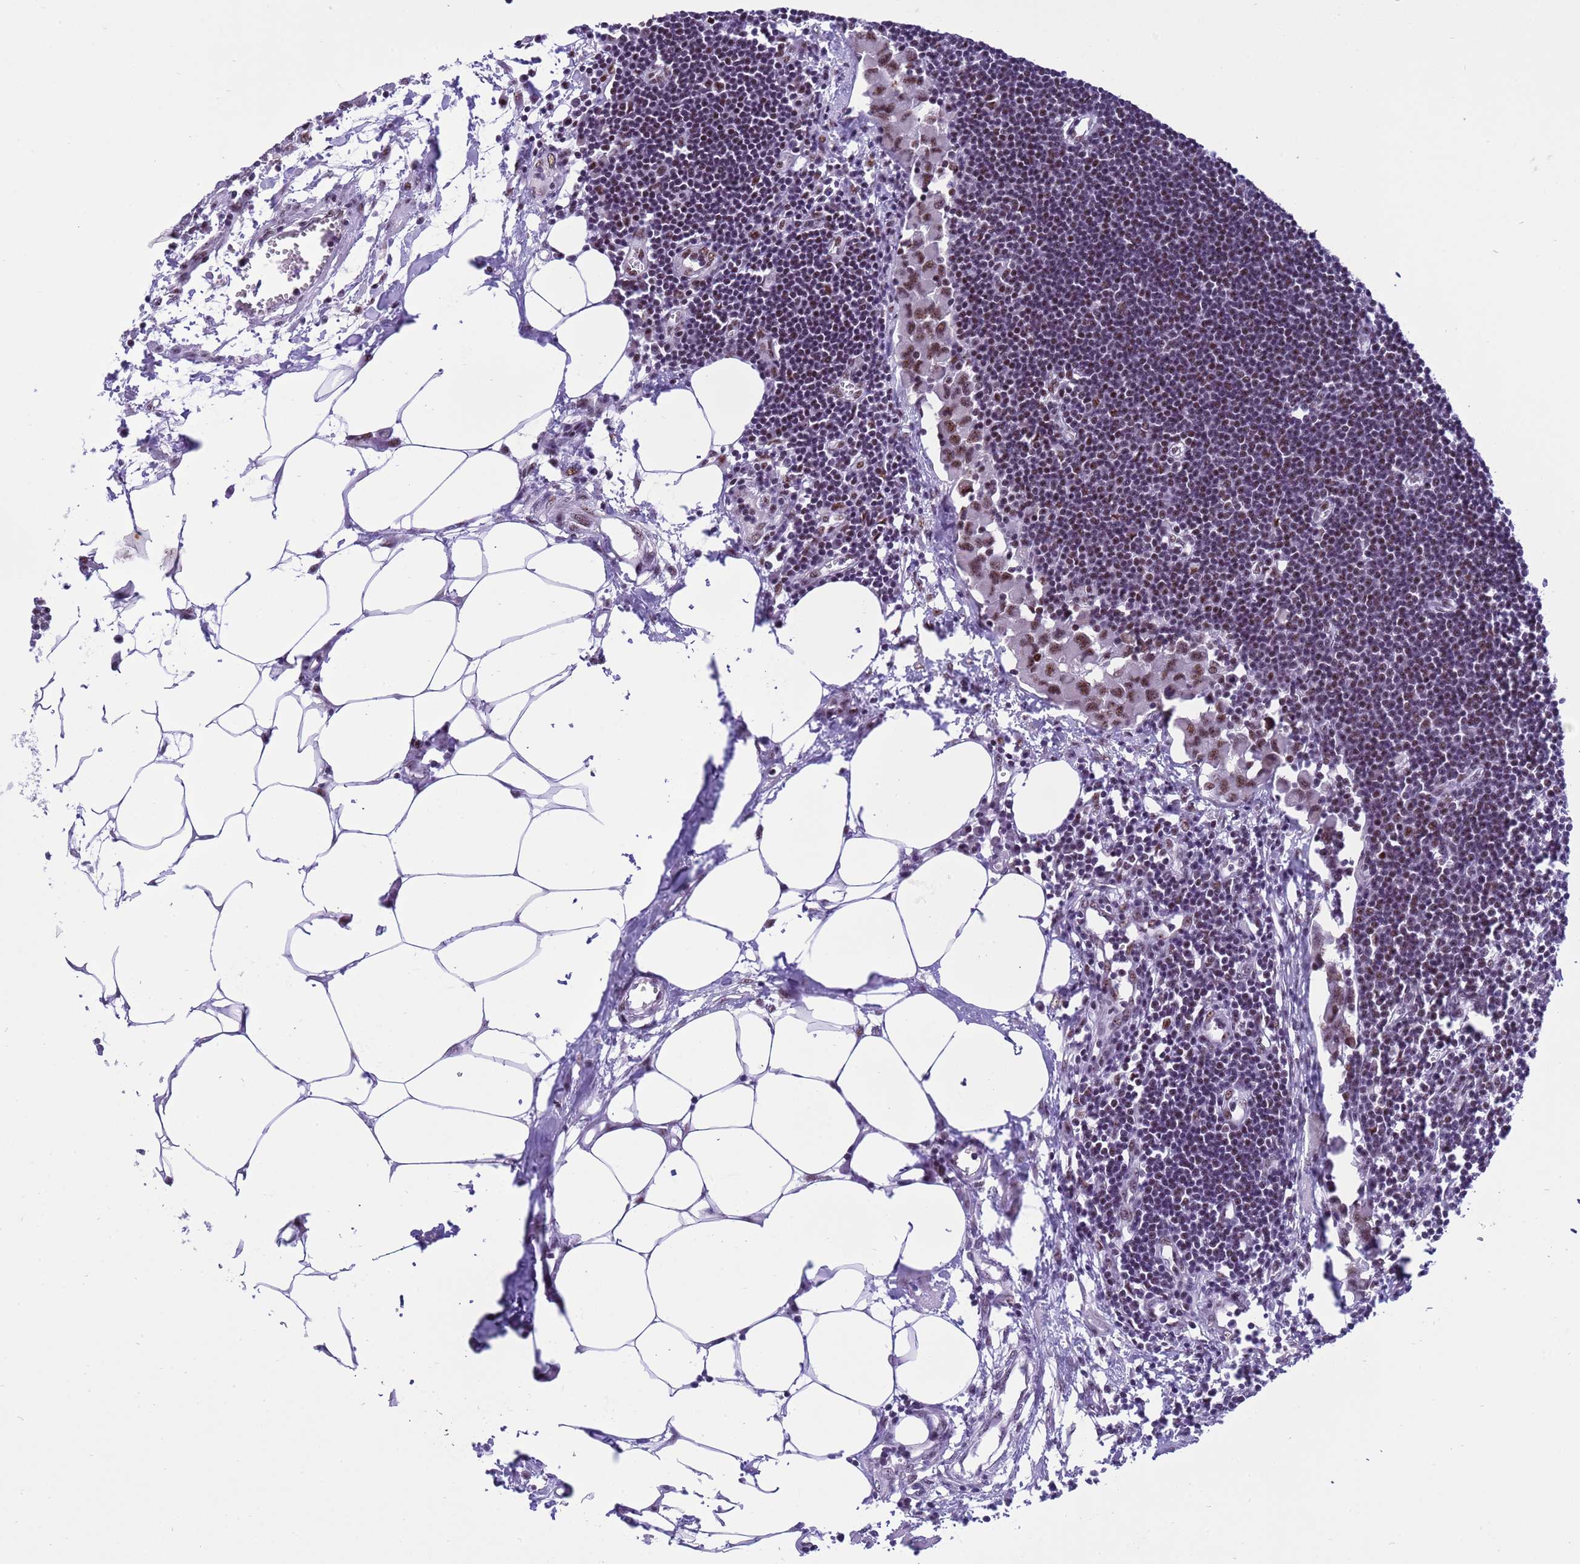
{"staining": {"intensity": "moderate", "quantity": ">75%", "location": "nuclear"}, "tissue": "lymph node", "cell_type": "Germinal center cells", "image_type": "normal", "snomed": [{"axis": "morphology", "description": "Normal tissue, NOS"}, {"axis": "morphology", "description": "Malignant melanoma, Metastatic site"}, {"axis": "topography", "description": "Lymph node"}], "caption": "Immunohistochemical staining of benign lymph node reveals medium levels of moderate nuclear expression in approximately >75% of germinal center cells.", "gene": "THOC2", "patient": {"sex": "male", "age": 41}}